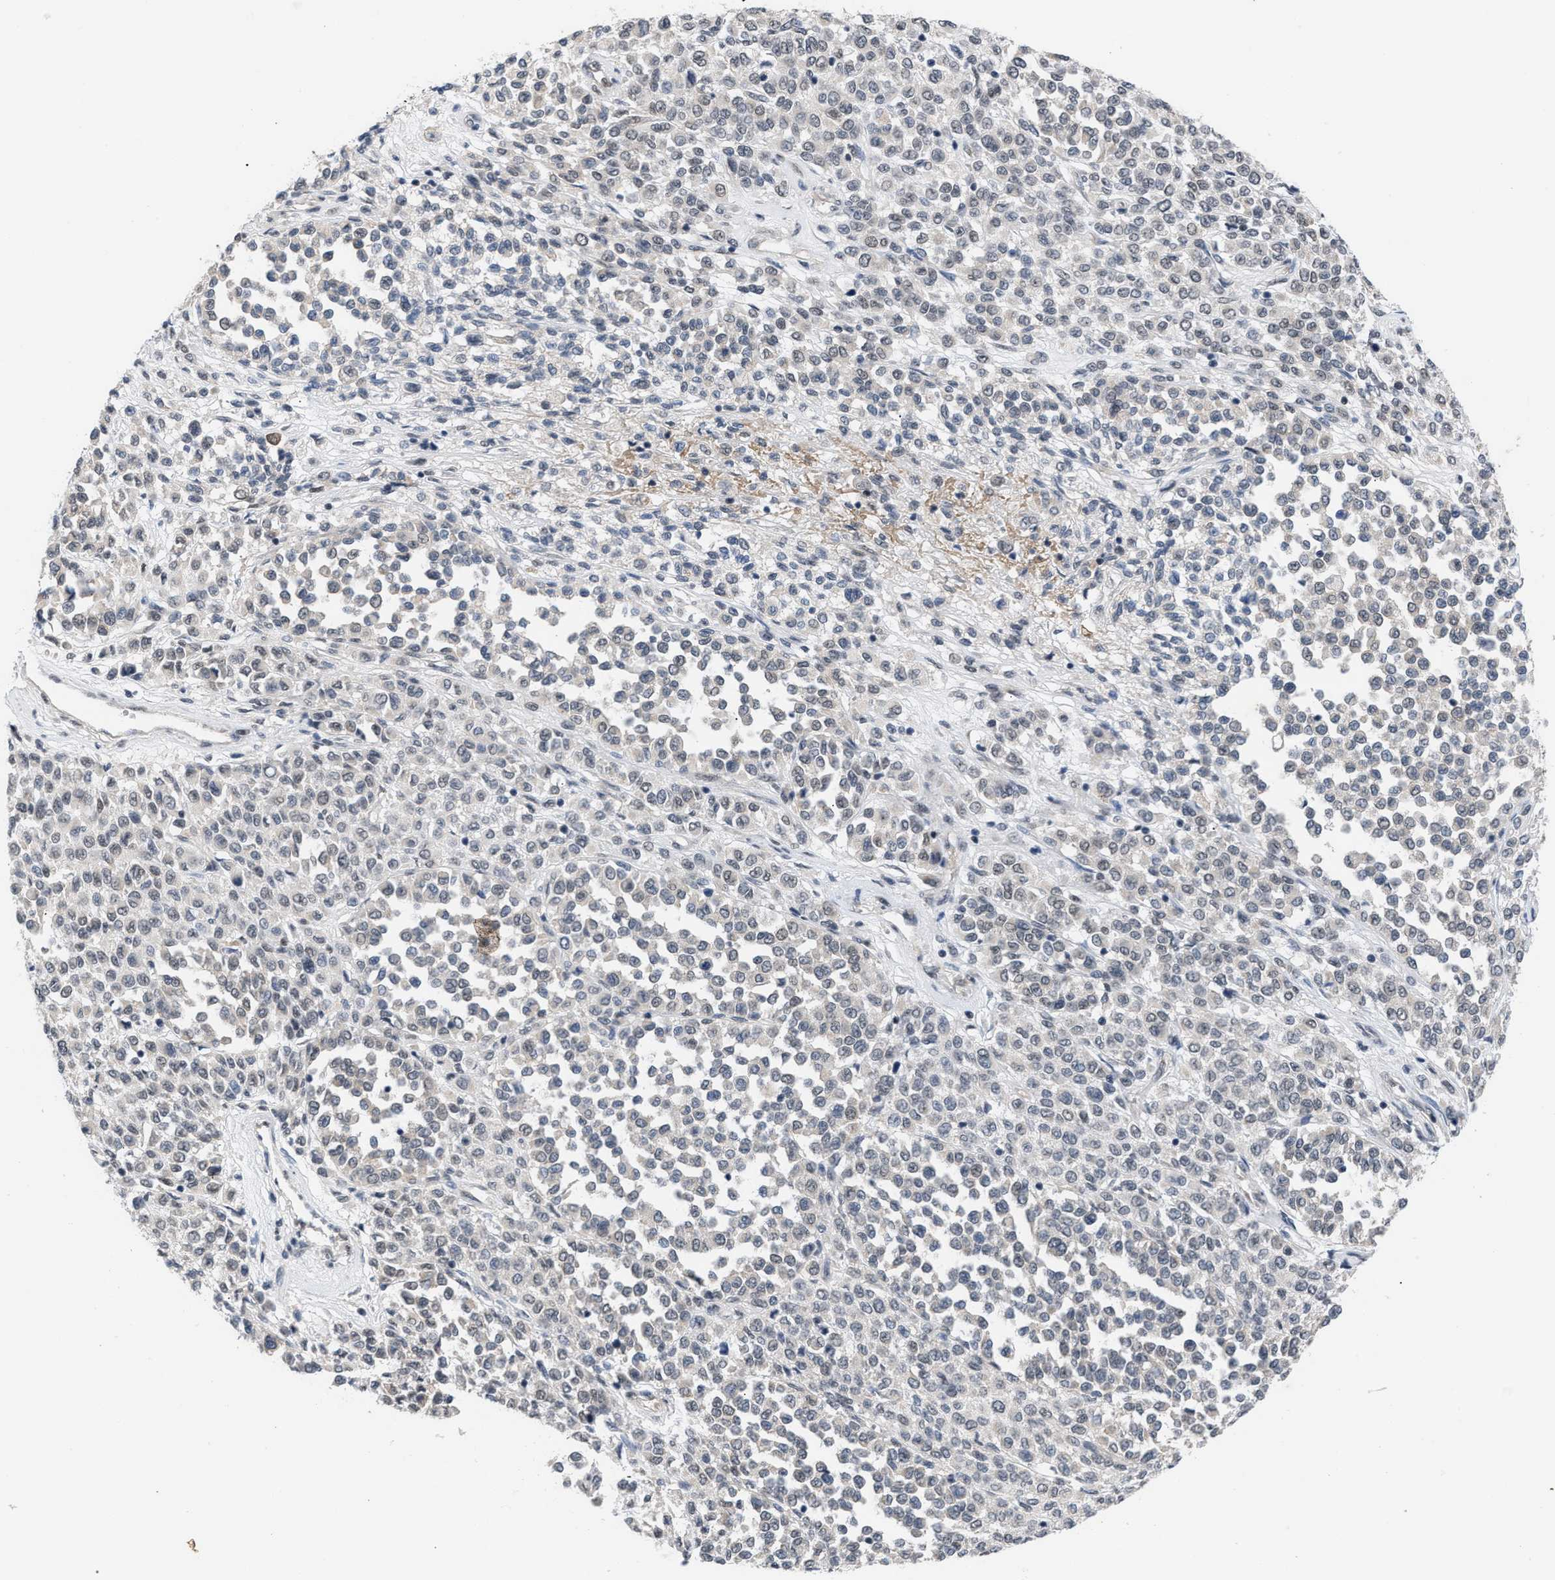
{"staining": {"intensity": "negative", "quantity": "none", "location": "none"}, "tissue": "melanoma", "cell_type": "Tumor cells", "image_type": "cancer", "snomed": [{"axis": "morphology", "description": "Malignant melanoma, Metastatic site"}, {"axis": "topography", "description": "Pancreas"}], "caption": "Melanoma was stained to show a protein in brown. There is no significant staining in tumor cells.", "gene": "TXNRD3", "patient": {"sex": "female", "age": 30}}